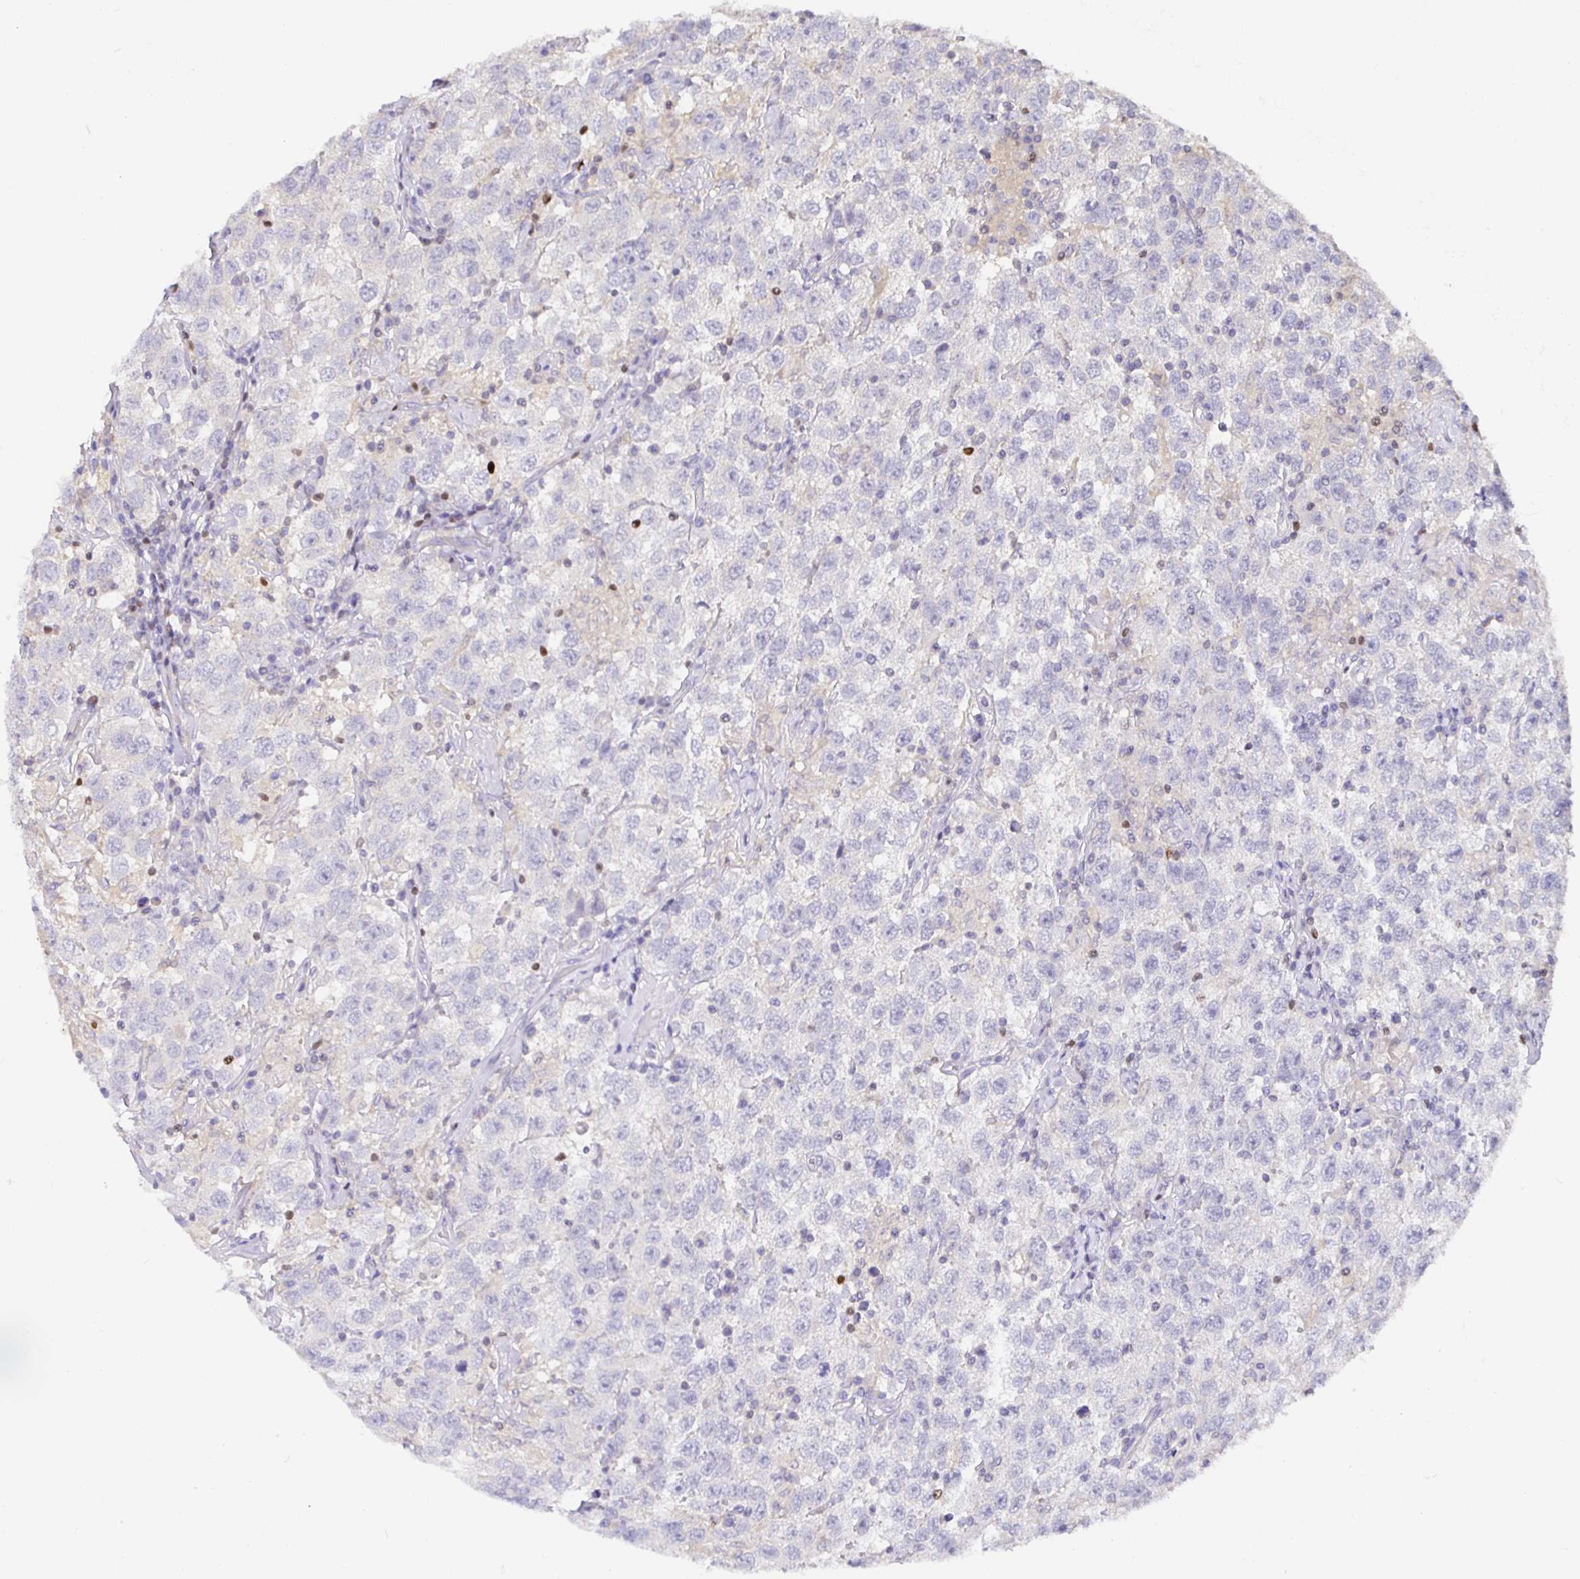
{"staining": {"intensity": "negative", "quantity": "none", "location": "none"}, "tissue": "testis cancer", "cell_type": "Tumor cells", "image_type": "cancer", "snomed": [{"axis": "morphology", "description": "Seminoma, NOS"}, {"axis": "topography", "description": "Testis"}], "caption": "The micrograph displays no staining of tumor cells in seminoma (testis). The staining was performed using DAB (3,3'-diaminobenzidine) to visualize the protein expression in brown, while the nuclei were stained in blue with hematoxylin (Magnification: 20x).", "gene": "SATB1", "patient": {"sex": "male", "age": 41}}